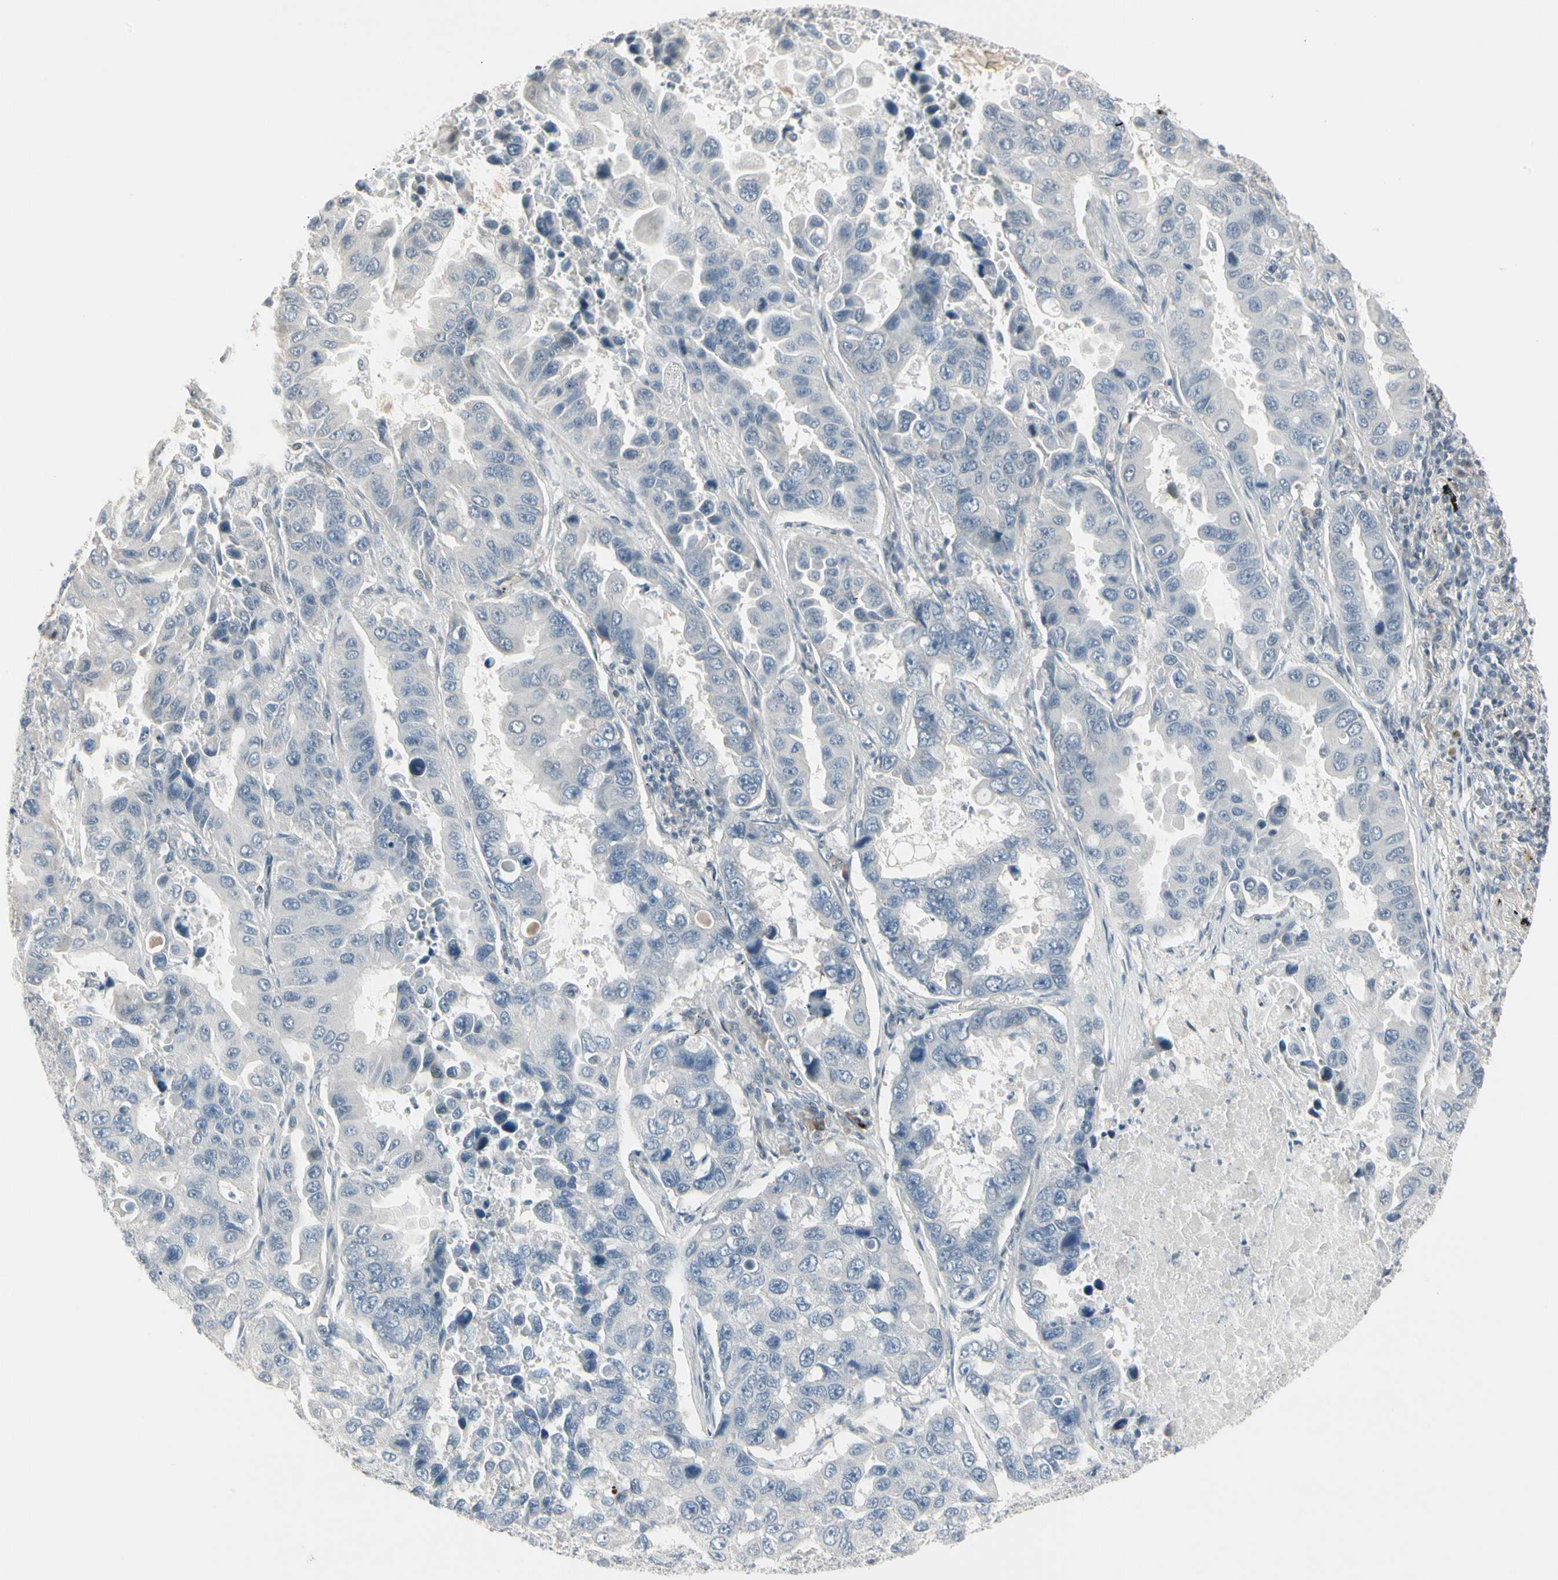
{"staining": {"intensity": "negative", "quantity": "none", "location": "none"}, "tissue": "lung cancer", "cell_type": "Tumor cells", "image_type": "cancer", "snomed": [{"axis": "morphology", "description": "Adenocarcinoma, NOS"}, {"axis": "topography", "description": "Lung"}], "caption": "Tumor cells are negative for brown protein staining in lung adenocarcinoma.", "gene": "DMPK", "patient": {"sex": "male", "age": 64}}